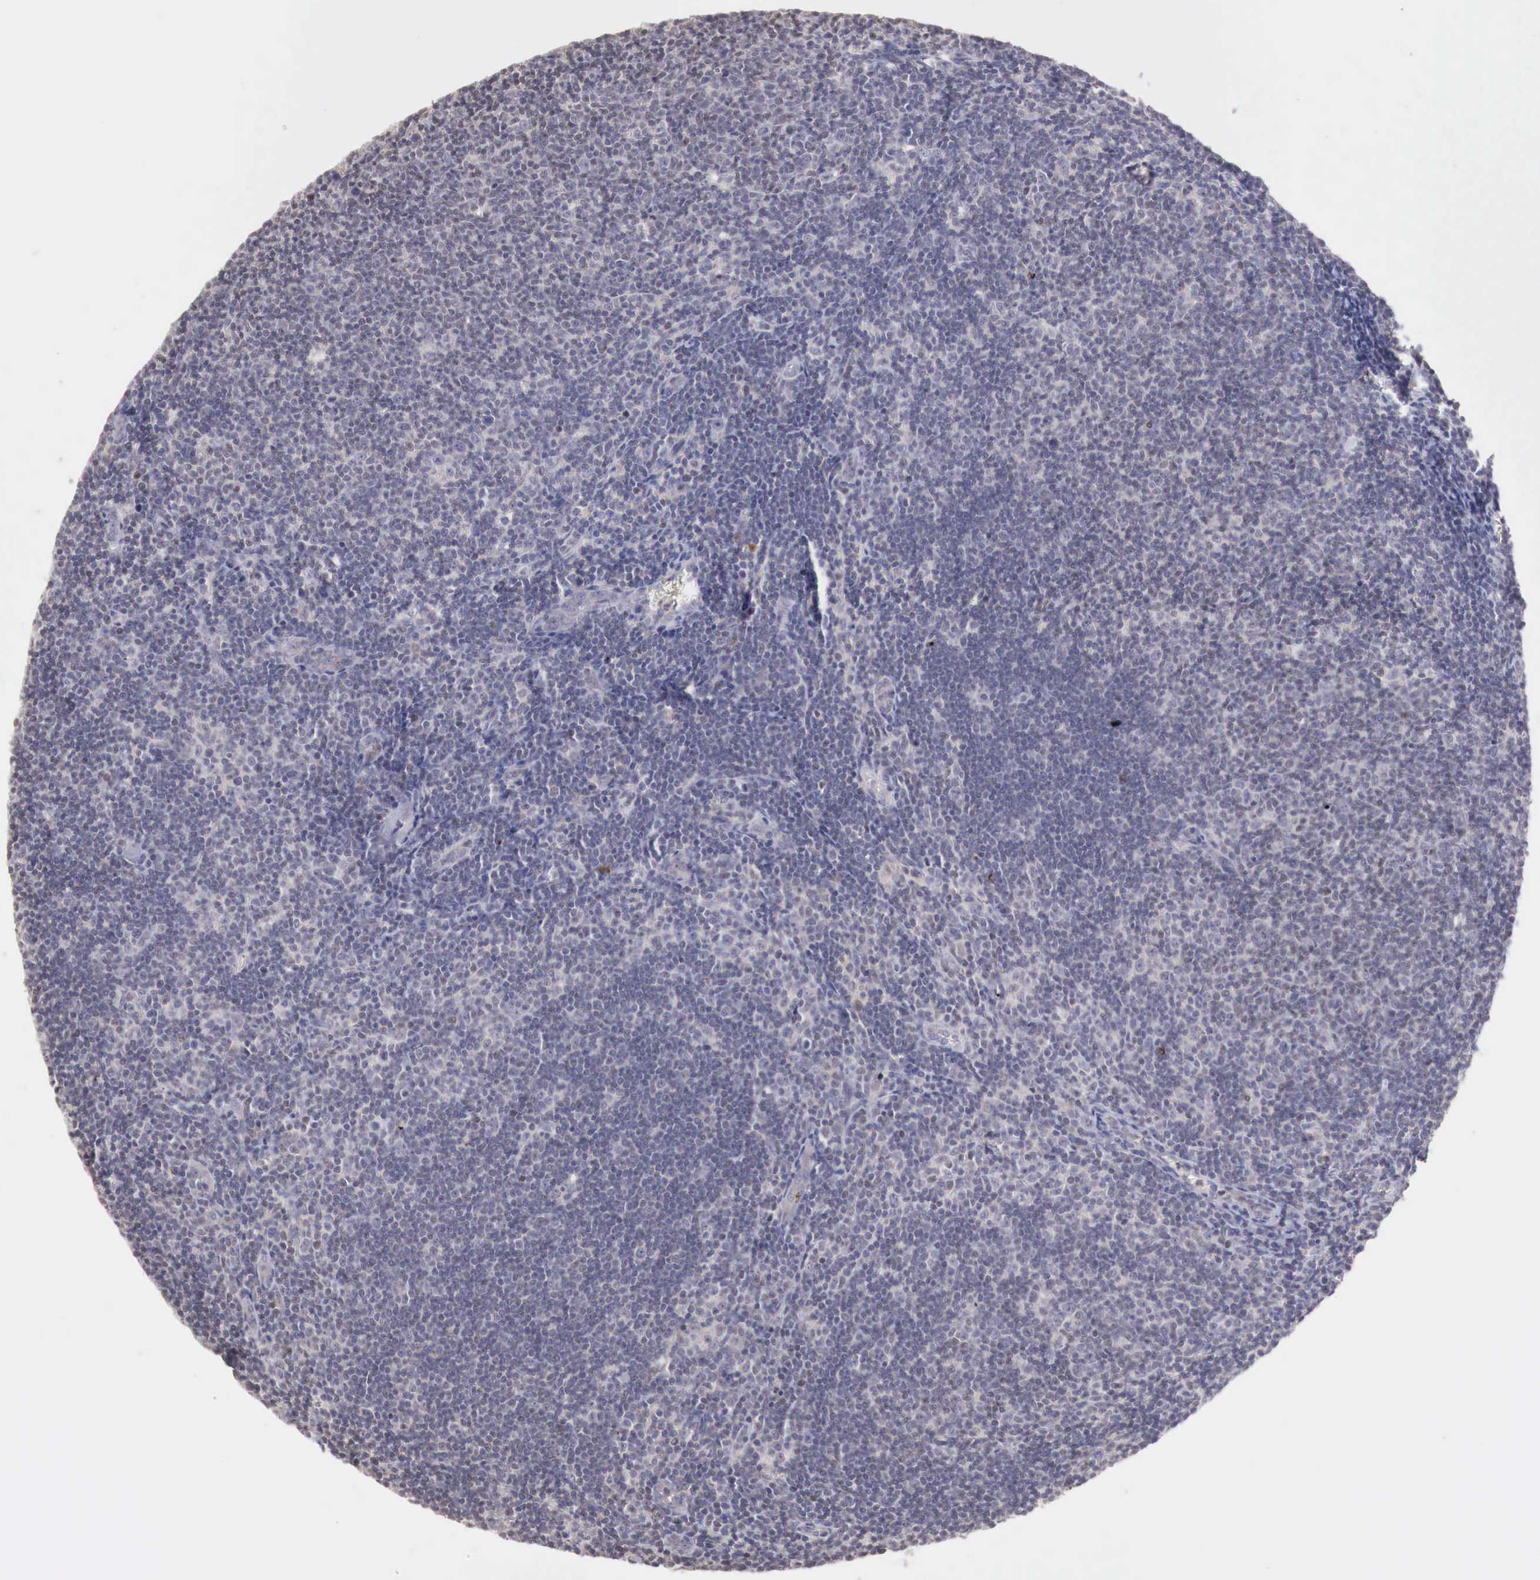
{"staining": {"intensity": "weak", "quantity": "<25%", "location": "cytoplasmic/membranous"}, "tissue": "lymphoma", "cell_type": "Tumor cells", "image_type": "cancer", "snomed": [{"axis": "morphology", "description": "Malignant lymphoma, non-Hodgkin's type, Low grade"}, {"axis": "topography", "description": "Lymph node"}], "caption": "Tumor cells show no significant protein expression in malignant lymphoma, non-Hodgkin's type (low-grade).", "gene": "TBC1D9", "patient": {"sex": "male", "age": 49}}